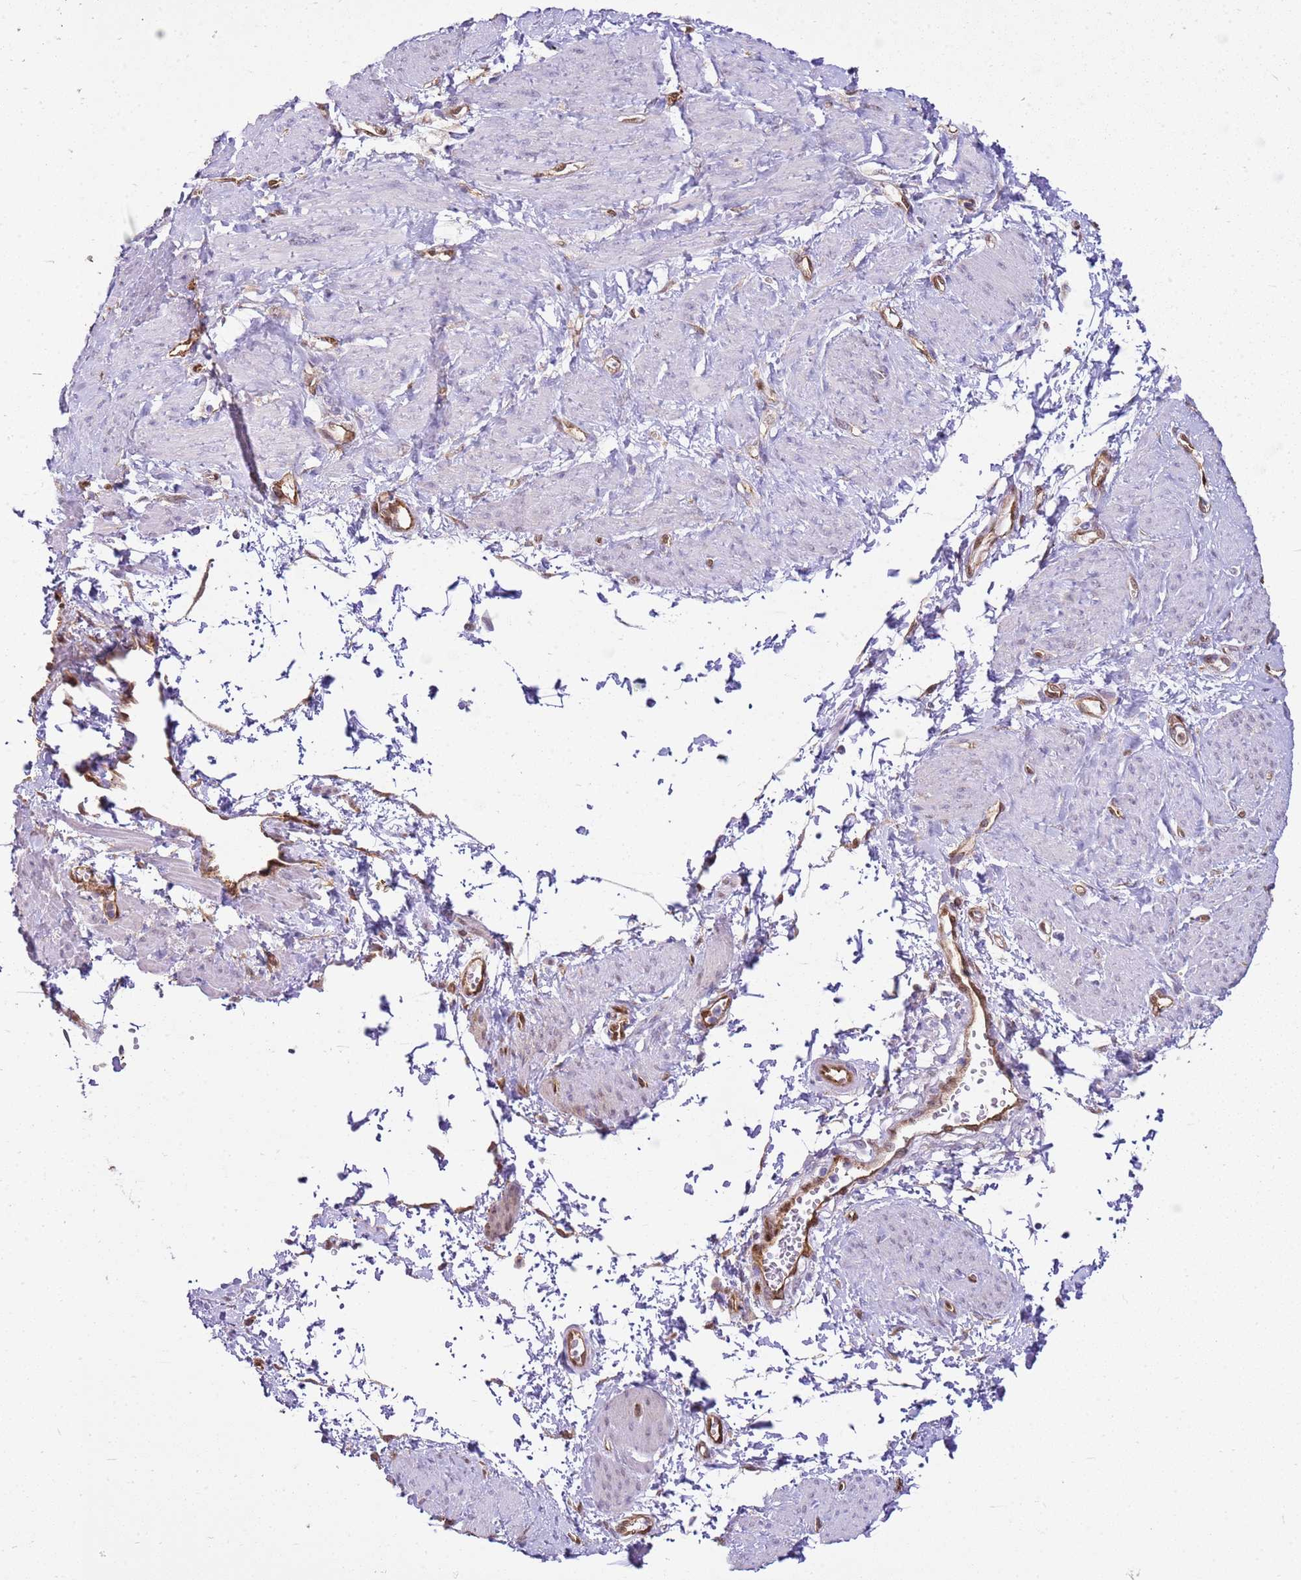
{"staining": {"intensity": "negative", "quantity": "none", "location": "none"}, "tissue": "smooth muscle", "cell_type": "Smooth muscle cells", "image_type": "normal", "snomed": [{"axis": "morphology", "description": "Normal tissue, NOS"}, {"axis": "topography", "description": "Smooth muscle"}, {"axis": "topography", "description": "Uterus"}], "caption": "The histopathology image exhibits no staining of smooth muscle cells in unremarkable smooth muscle. (Stains: DAB IHC with hematoxylin counter stain, Microscopy: brightfield microscopy at high magnification).", "gene": "YWHAE", "patient": {"sex": "female", "age": 39}}